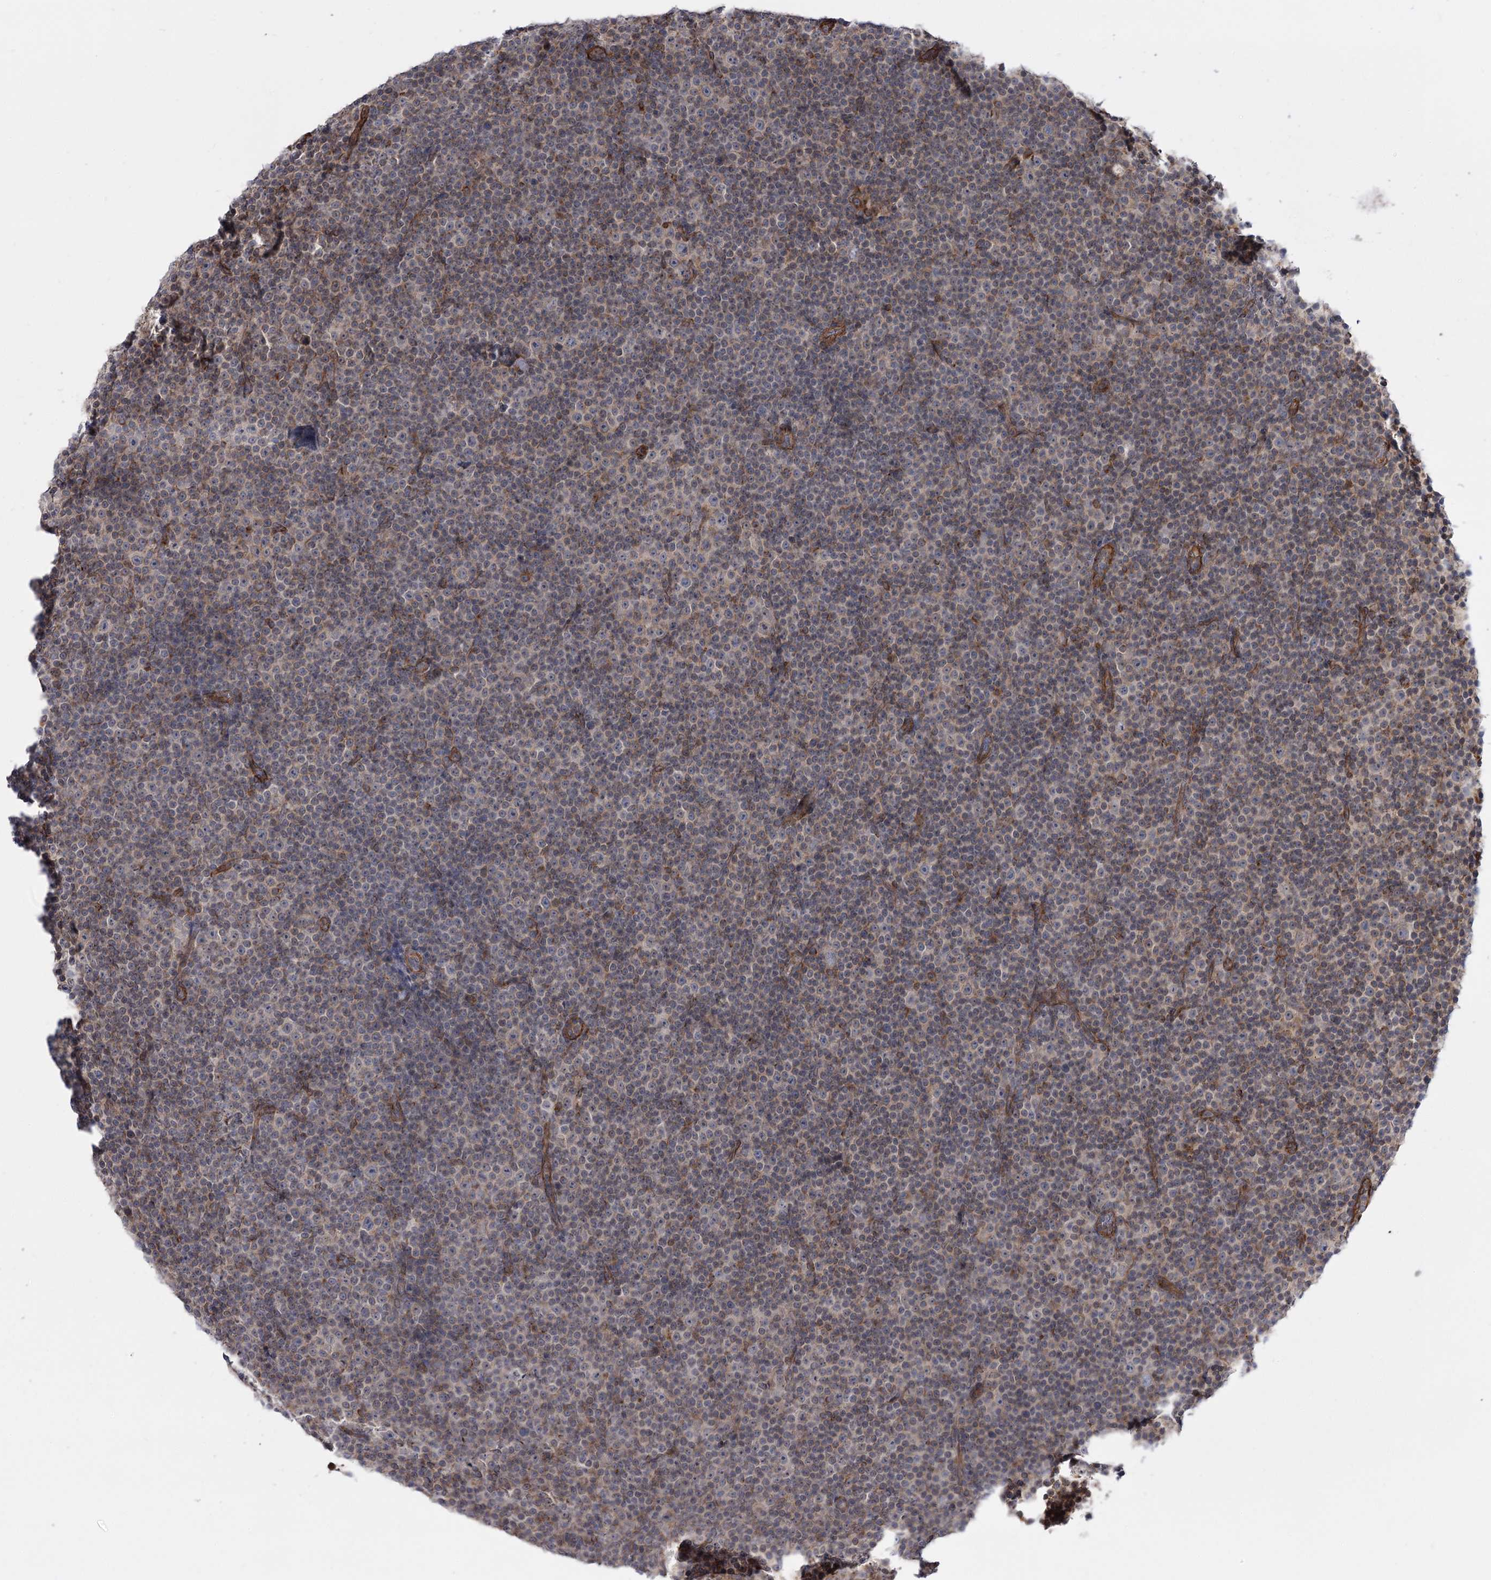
{"staining": {"intensity": "weak", "quantity": "<25%", "location": "cytoplasmic/membranous"}, "tissue": "lymphoma", "cell_type": "Tumor cells", "image_type": "cancer", "snomed": [{"axis": "morphology", "description": "Malignant lymphoma, non-Hodgkin's type, Low grade"}, {"axis": "topography", "description": "Lymph node"}], "caption": "The photomicrograph demonstrates no staining of tumor cells in malignant lymphoma, non-Hodgkin's type (low-grade). Nuclei are stained in blue.", "gene": "SH3BP5L", "patient": {"sex": "female", "age": 67}}